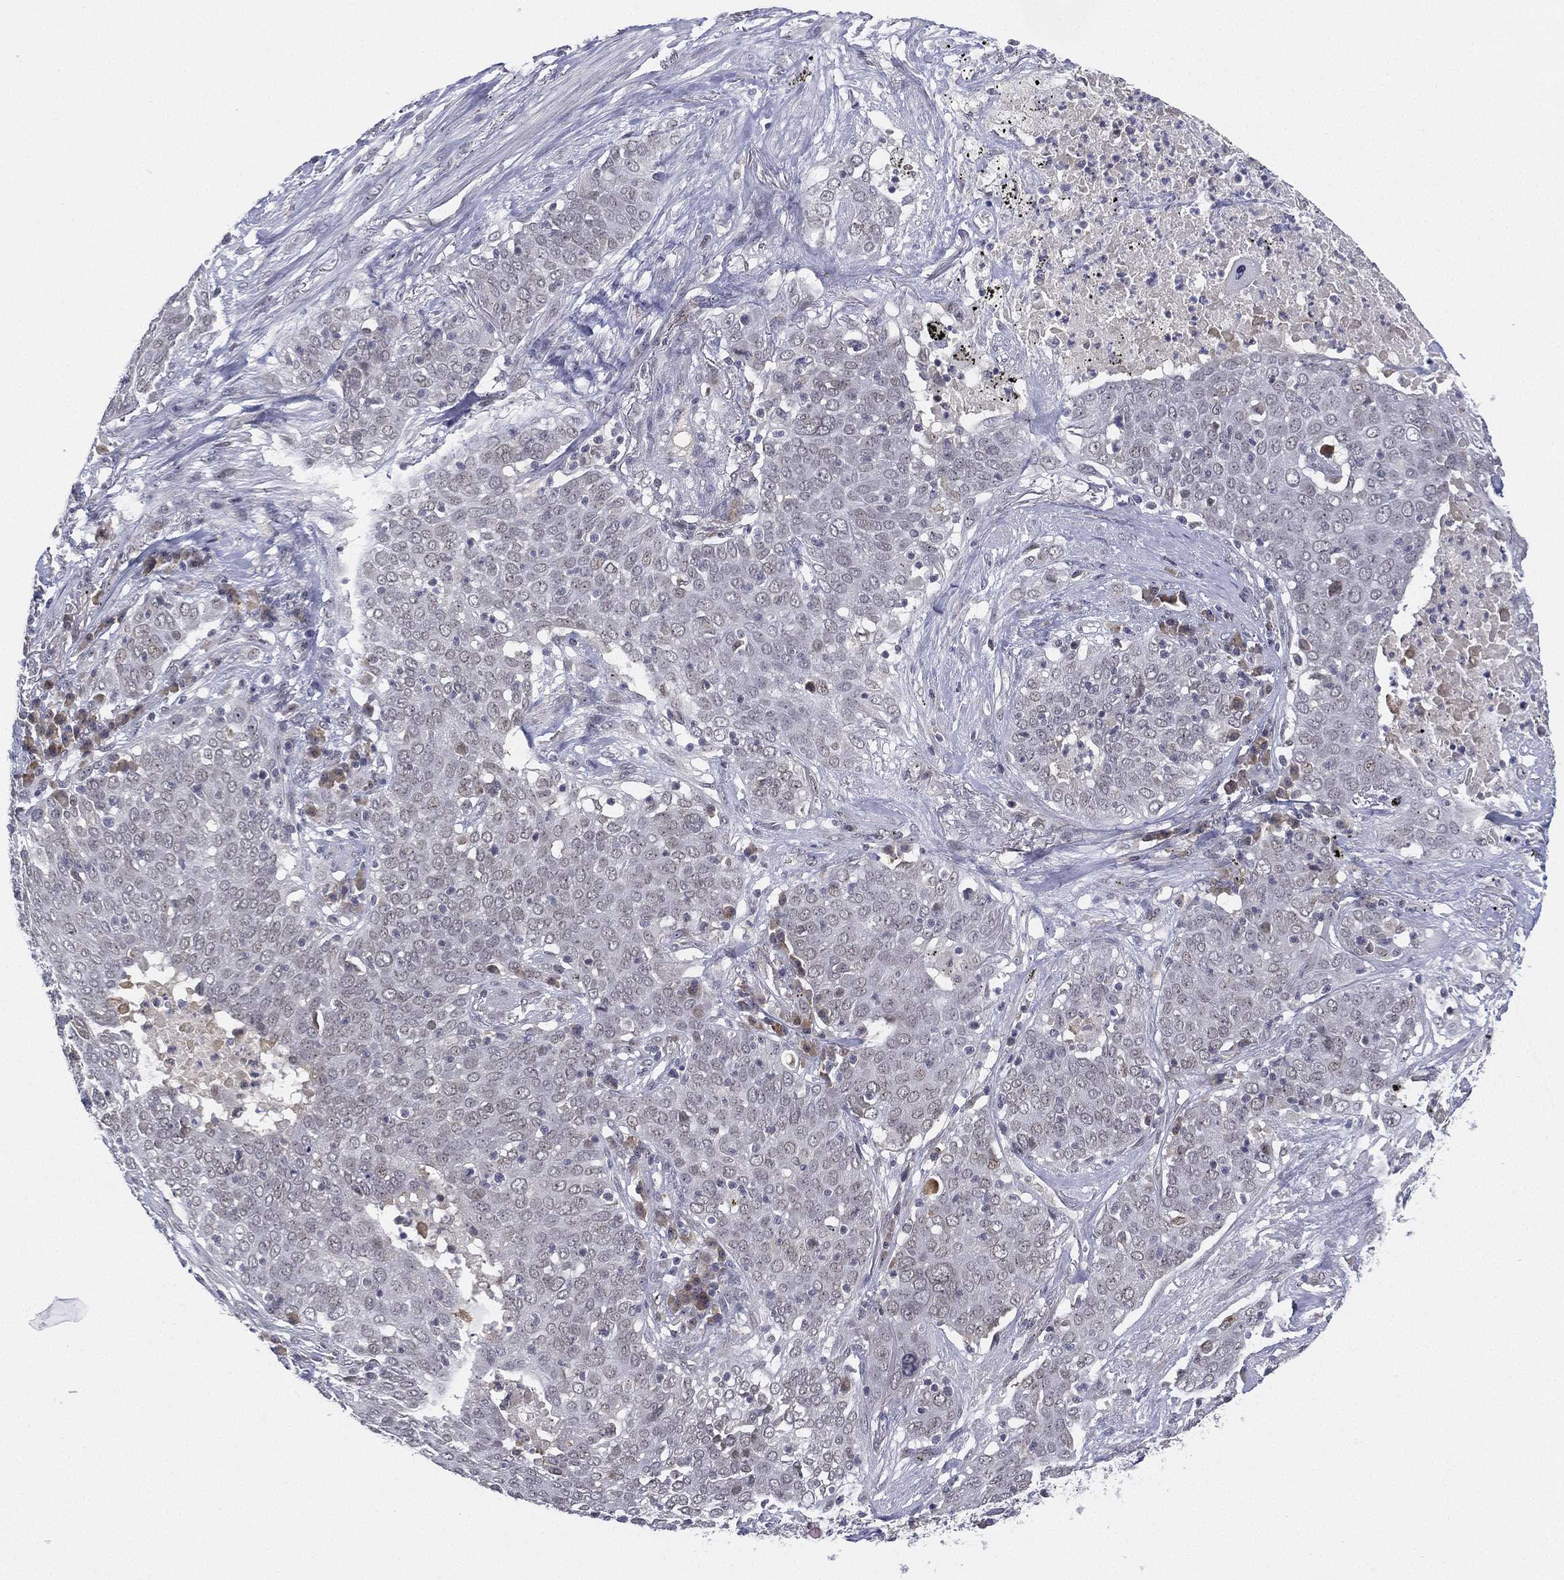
{"staining": {"intensity": "negative", "quantity": "none", "location": "none"}, "tissue": "lung cancer", "cell_type": "Tumor cells", "image_type": "cancer", "snomed": [{"axis": "morphology", "description": "Squamous cell carcinoma, NOS"}, {"axis": "topography", "description": "Lung"}], "caption": "Tumor cells show no significant protein positivity in squamous cell carcinoma (lung).", "gene": "MS4A8", "patient": {"sex": "male", "age": 82}}